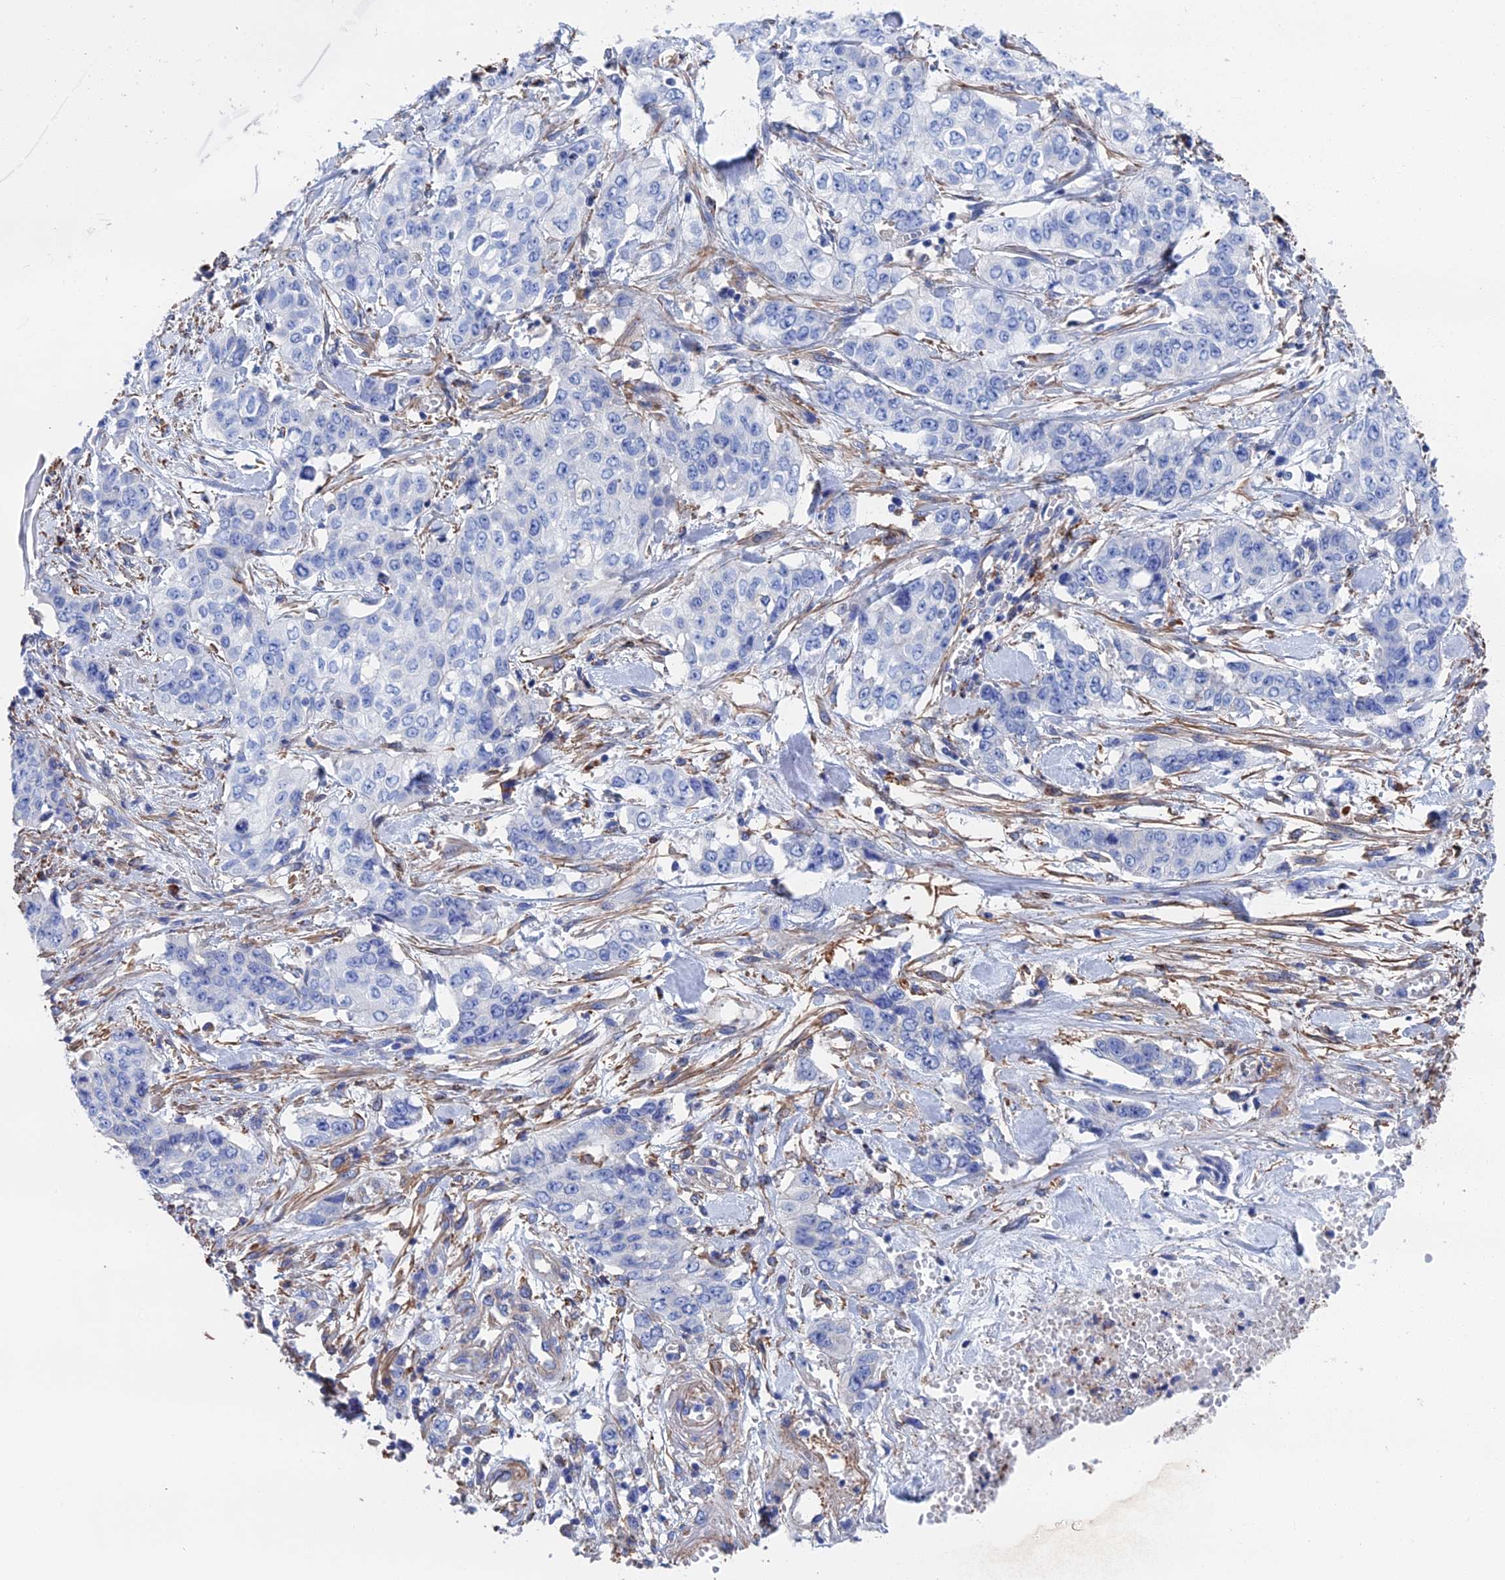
{"staining": {"intensity": "negative", "quantity": "none", "location": "none"}, "tissue": "stomach cancer", "cell_type": "Tumor cells", "image_type": "cancer", "snomed": [{"axis": "morphology", "description": "Adenocarcinoma, NOS"}, {"axis": "topography", "description": "Stomach, upper"}], "caption": "Micrograph shows no protein expression in tumor cells of stomach cancer tissue. (Stains: DAB immunohistochemistry (IHC) with hematoxylin counter stain, Microscopy: brightfield microscopy at high magnification).", "gene": "STRA6", "patient": {"sex": "male", "age": 62}}